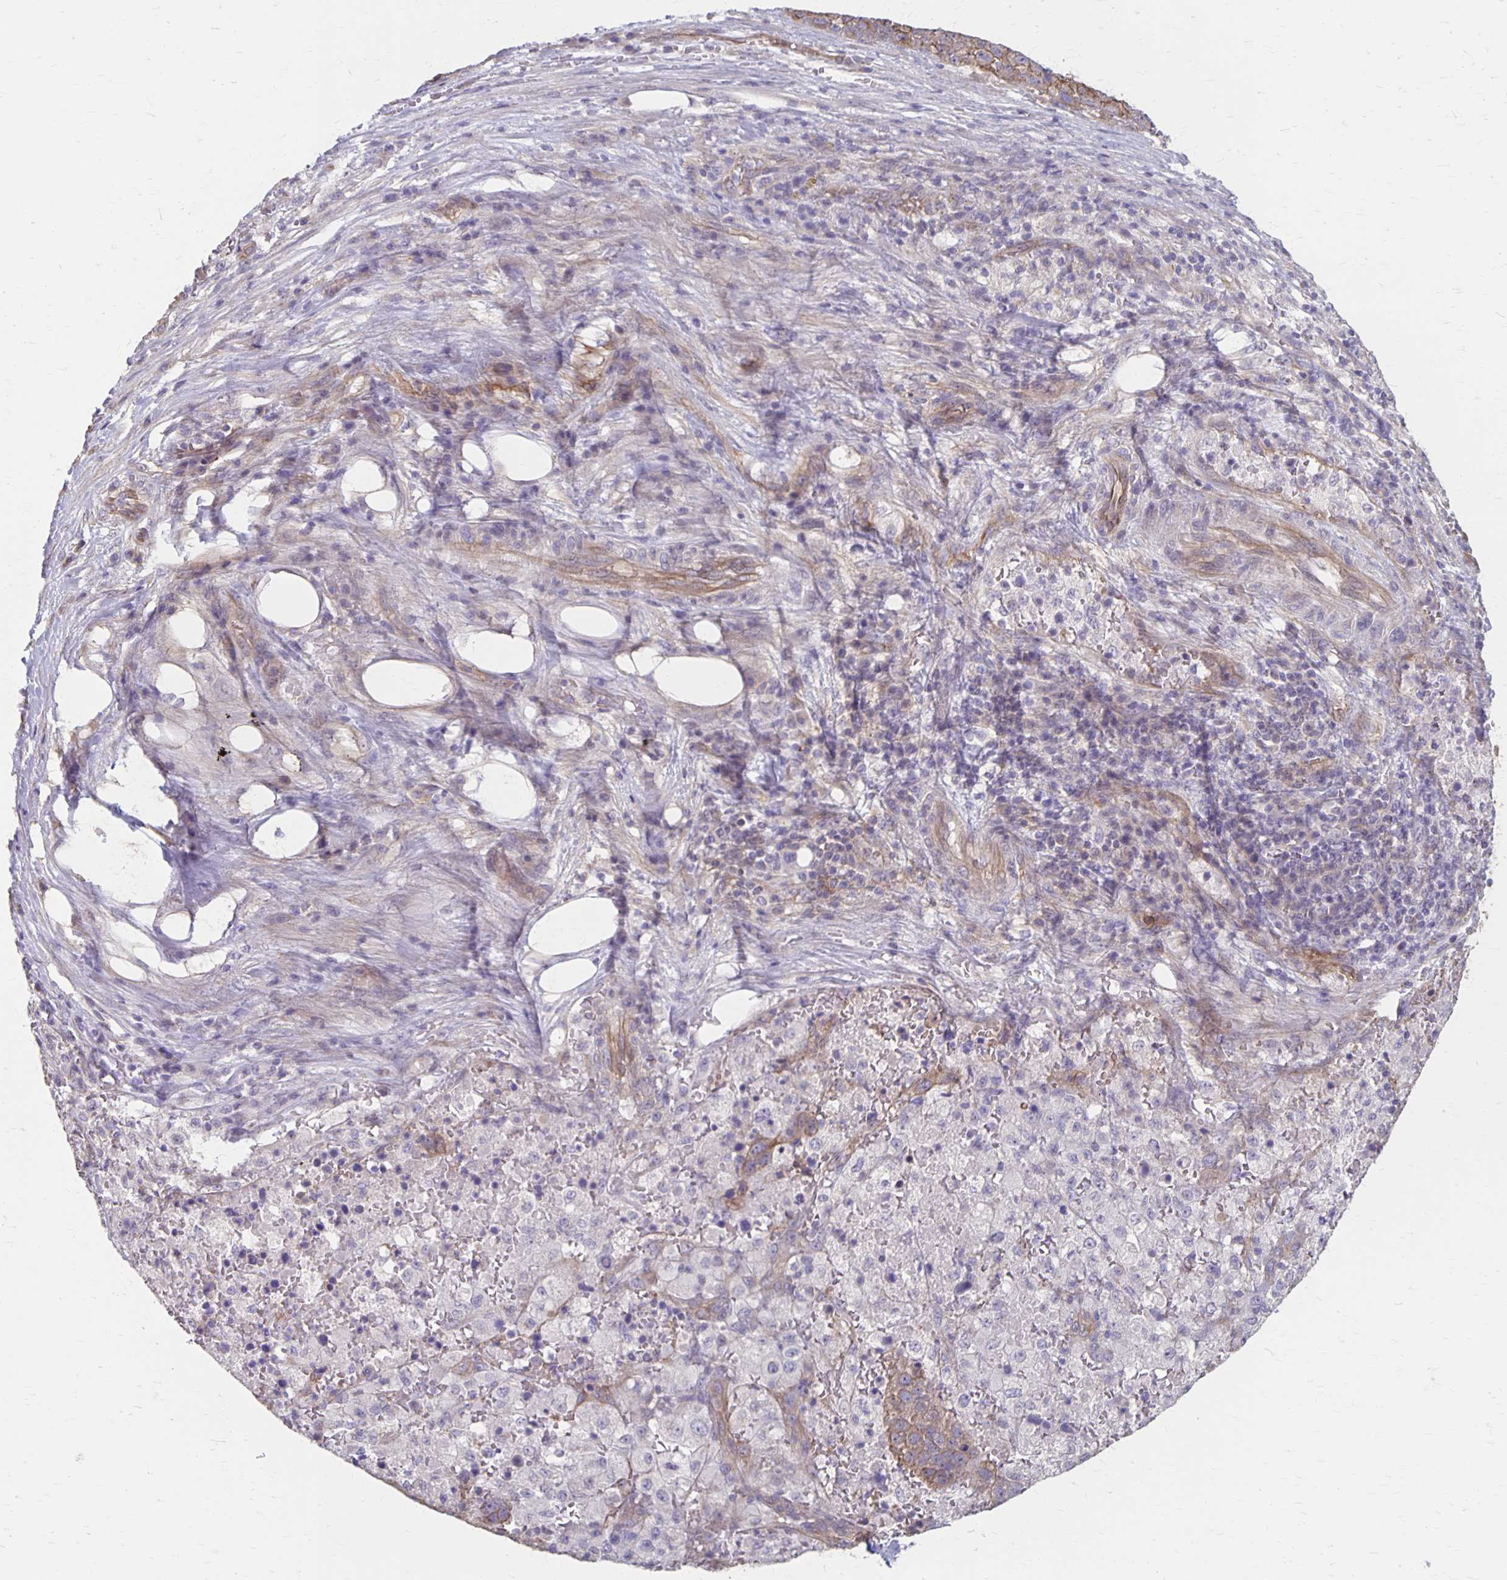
{"staining": {"intensity": "negative", "quantity": "none", "location": "none"}, "tissue": "pancreatic cancer", "cell_type": "Tumor cells", "image_type": "cancer", "snomed": [{"axis": "morphology", "description": "Adenocarcinoma, NOS"}, {"axis": "topography", "description": "Pancreas"}], "caption": "An IHC image of pancreatic cancer (adenocarcinoma) is shown. There is no staining in tumor cells of pancreatic cancer (adenocarcinoma).", "gene": "PPP1R3E", "patient": {"sex": "female", "age": 61}}